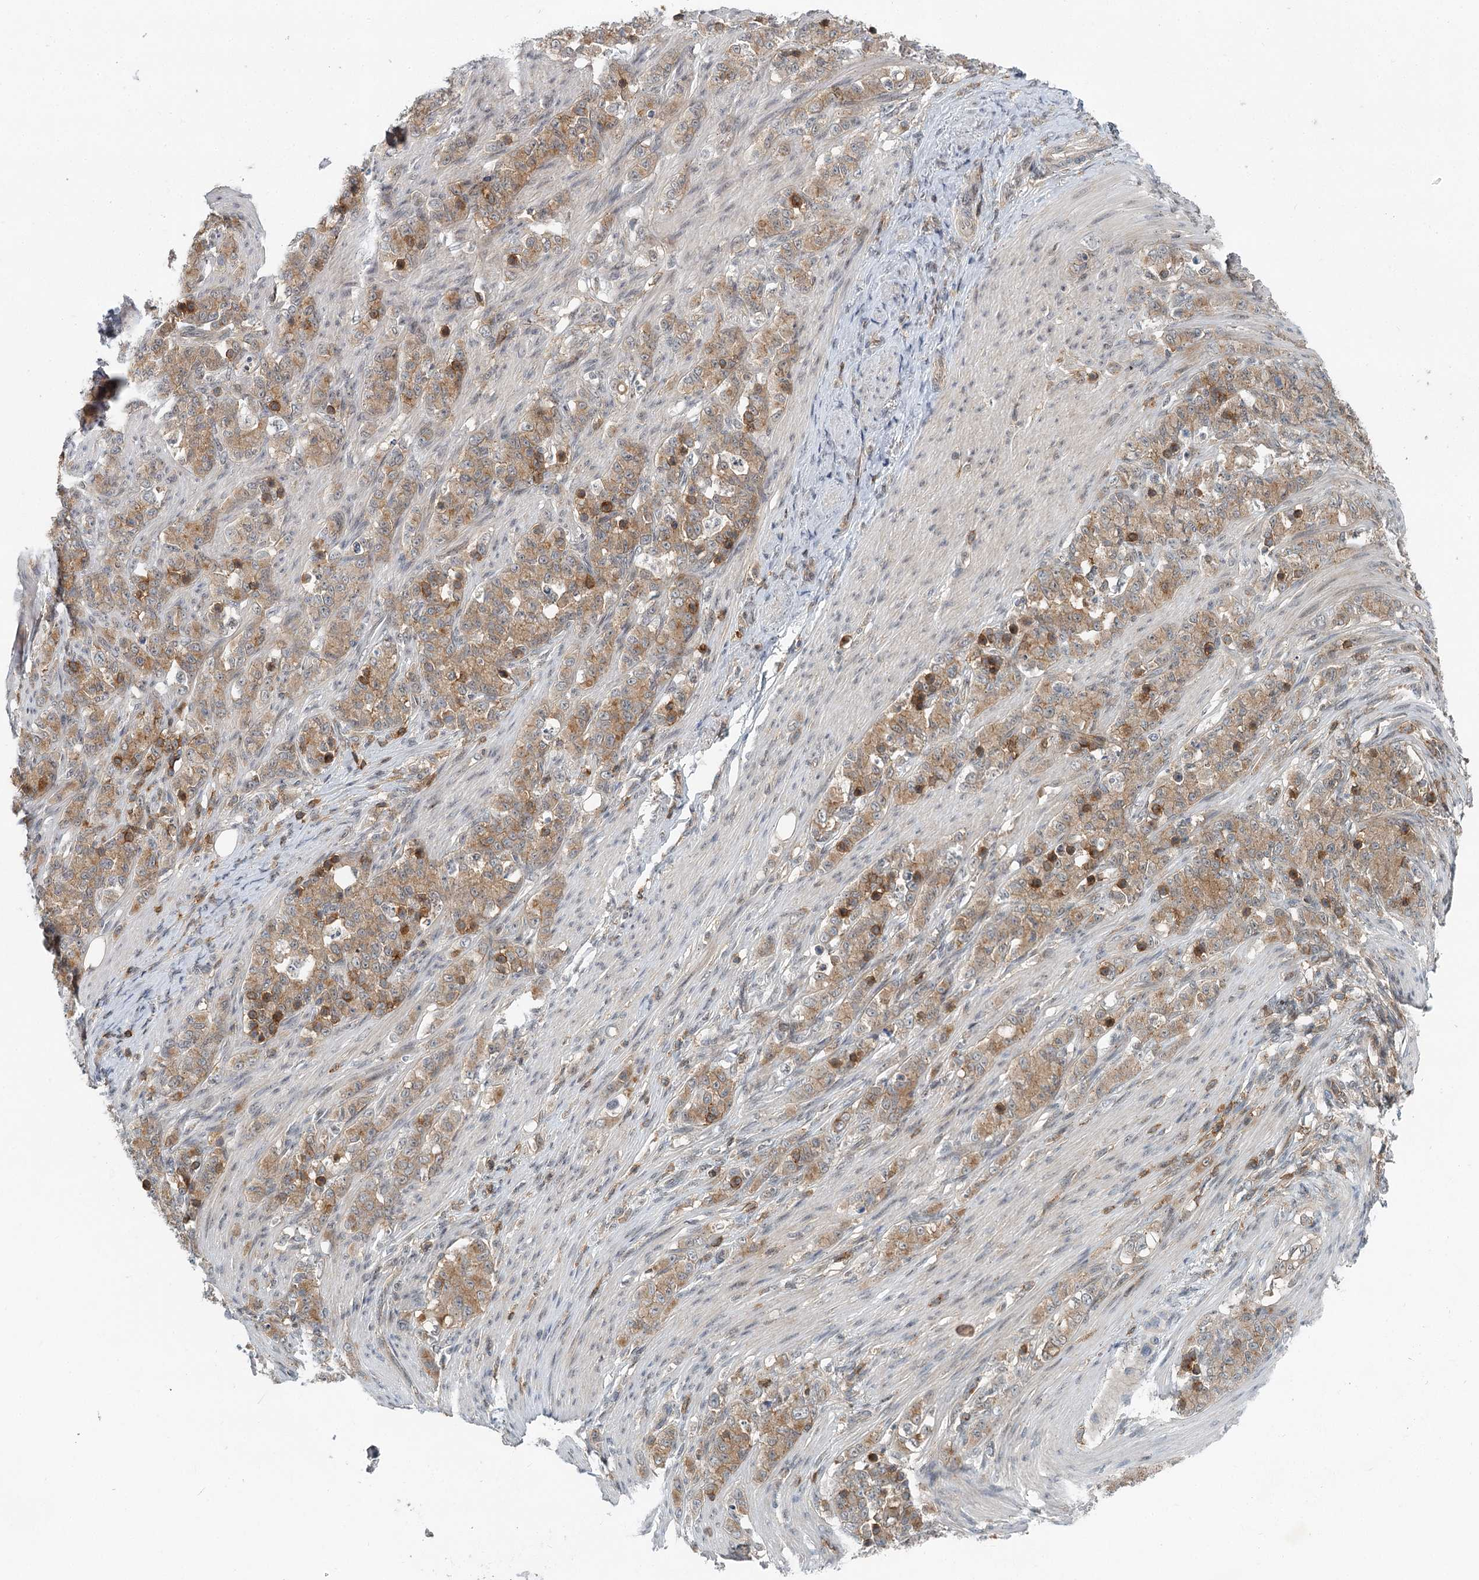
{"staining": {"intensity": "moderate", "quantity": ">75%", "location": "cytoplasmic/membranous"}, "tissue": "stomach cancer", "cell_type": "Tumor cells", "image_type": "cancer", "snomed": [{"axis": "morphology", "description": "Adenocarcinoma, NOS"}, {"axis": "topography", "description": "Stomach"}], "caption": "Human stomach adenocarcinoma stained for a protein (brown) reveals moderate cytoplasmic/membranous positive expression in approximately >75% of tumor cells.", "gene": "CDC42SE2", "patient": {"sex": "female", "age": 79}}